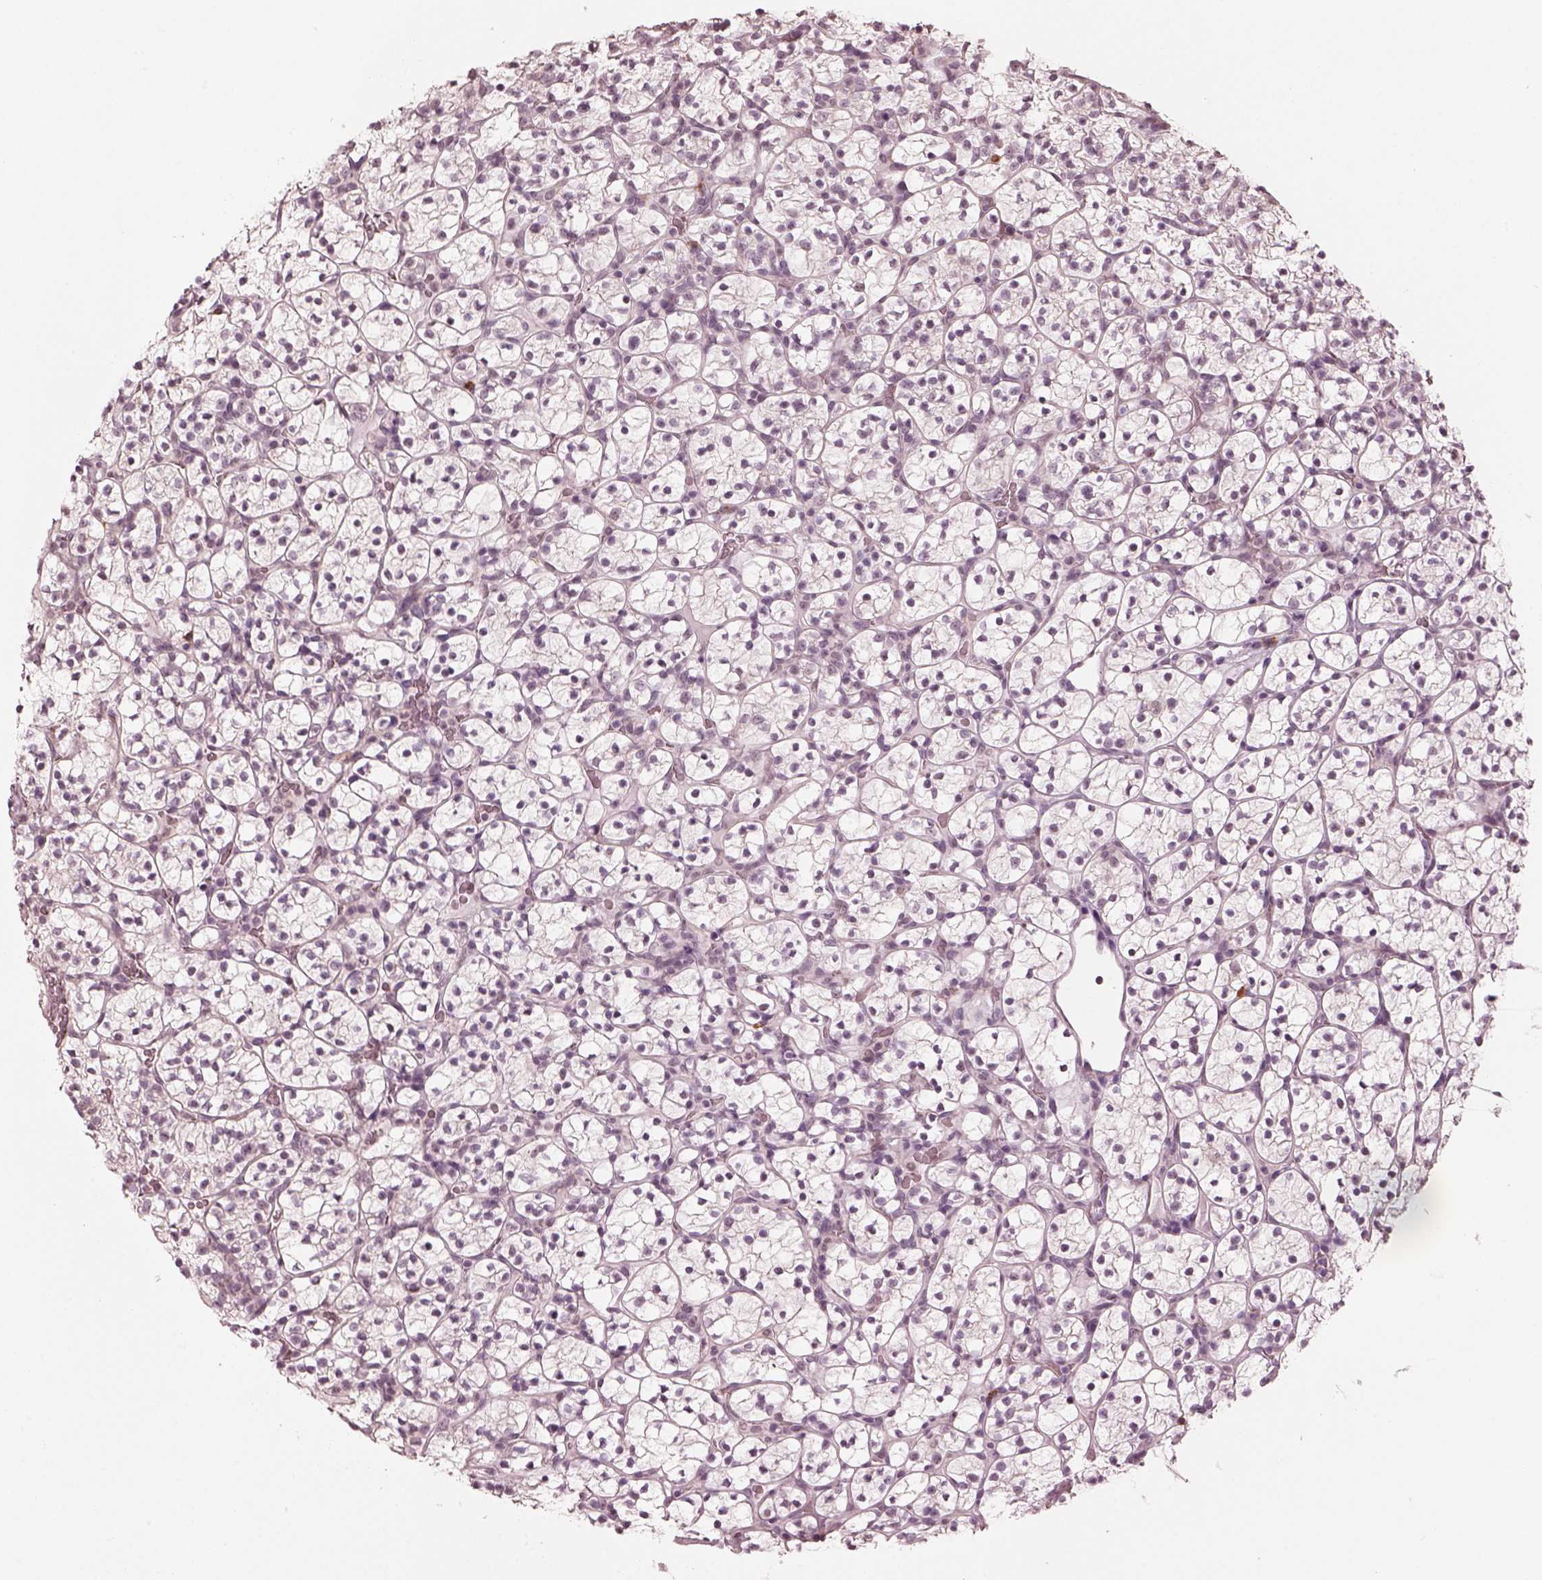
{"staining": {"intensity": "negative", "quantity": "none", "location": "none"}, "tissue": "renal cancer", "cell_type": "Tumor cells", "image_type": "cancer", "snomed": [{"axis": "morphology", "description": "Adenocarcinoma, NOS"}, {"axis": "topography", "description": "Kidney"}], "caption": "A micrograph of adenocarcinoma (renal) stained for a protein displays no brown staining in tumor cells.", "gene": "RPGRIP1", "patient": {"sex": "female", "age": 89}}